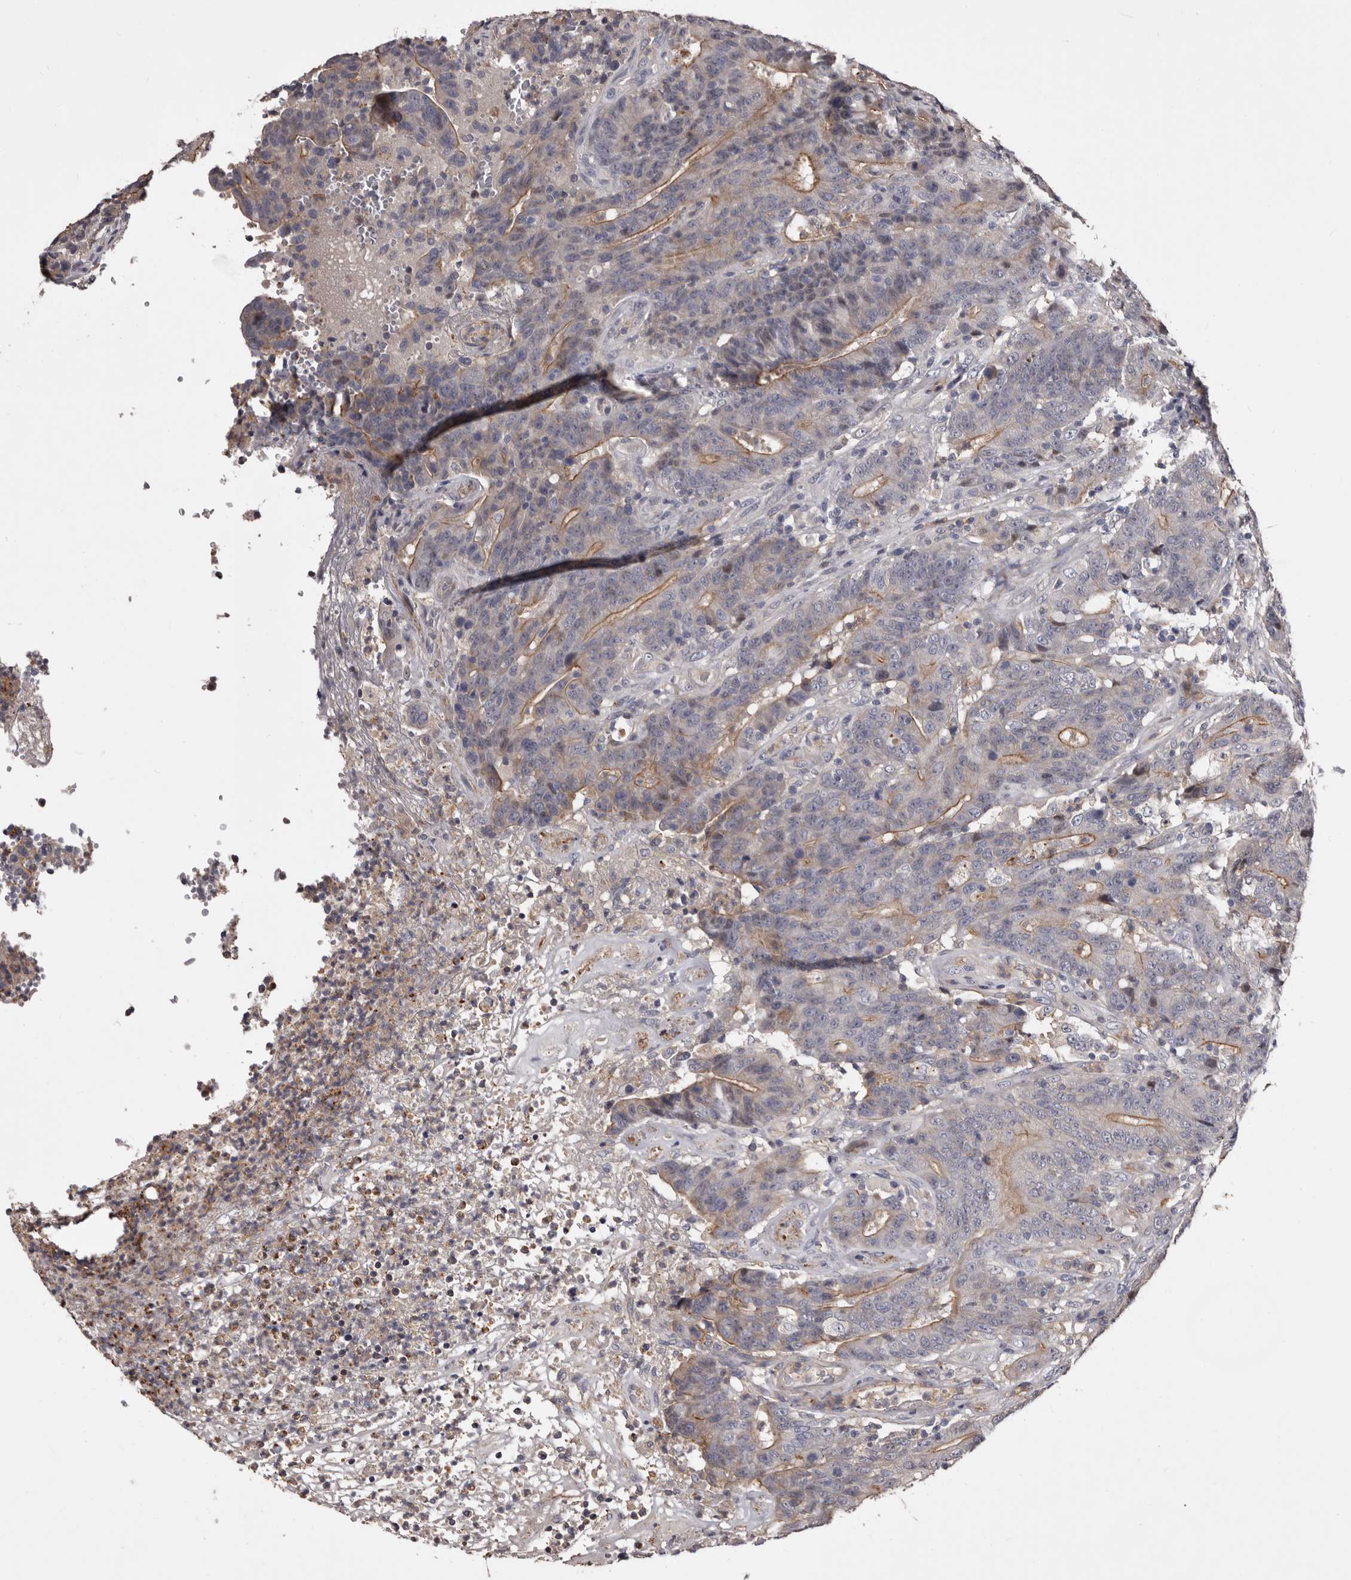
{"staining": {"intensity": "moderate", "quantity": "<25%", "location": "cytoplasmic/membranous"}, "tissue": "colorectal cancer", "cell_type": "Tumor cells", "image_type": "cancer", "snomed": [{"axis": "morphology", "description": "Normal tissue, NOS"}, {"axis": "morphology", "description": "Adenocarcinoma, NOS"}, {"axis": "topography", "description": "Colon"}], "caption": "Immunohistochemical staining of human colorectal cancer exhibits low levels of moderate cytoplasmic/membranous protein expression in approximately <25% of tumor cells. (DAB = brown stain, brightfield microscopy at high magnification).", "gene": "SLC10A4", "patient": {"sex": "female", "age": 75}}